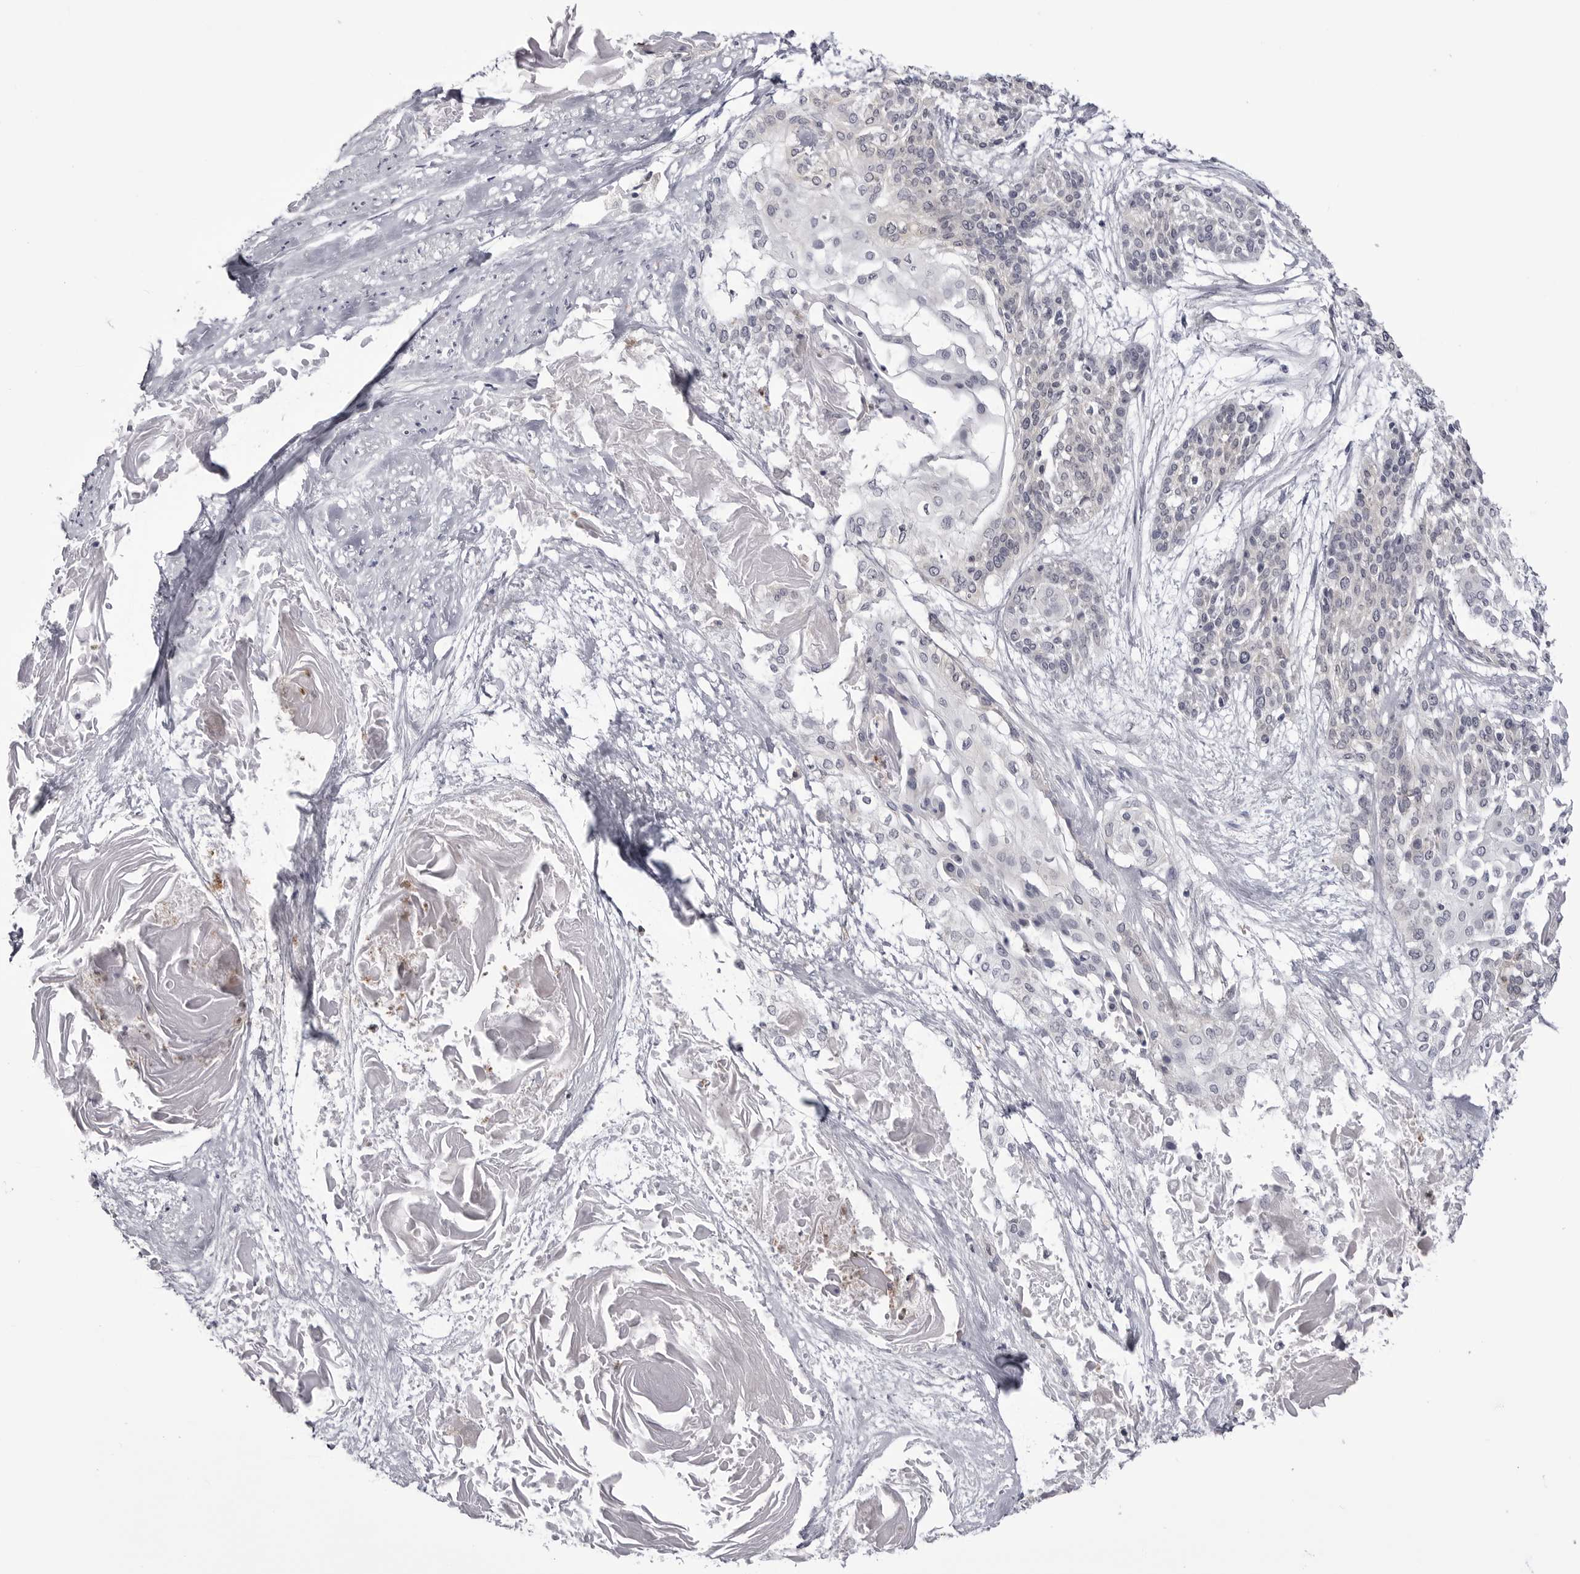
{"staining": {"intensity": "negative", "quantity": "none", "location": "none"}, "tissue": "cervical cancer", "cell_type": "Tumor cells", "image_type": "cancer", "snomed": [{"axis": "morphology", "description": "Squamous cell carcinoma, NOS"}, {"axis": "topography", "description": "Cervix"}], "caption": "IHC of squamous cell carcinoma (cervical) shows no staining in tumor cells. The staining is performed using DAB brown chromogen with nuclei counter-stained in using hematoxylin.", "gene": "STAP2", "patient": {"sex": "female", "age": 57}}